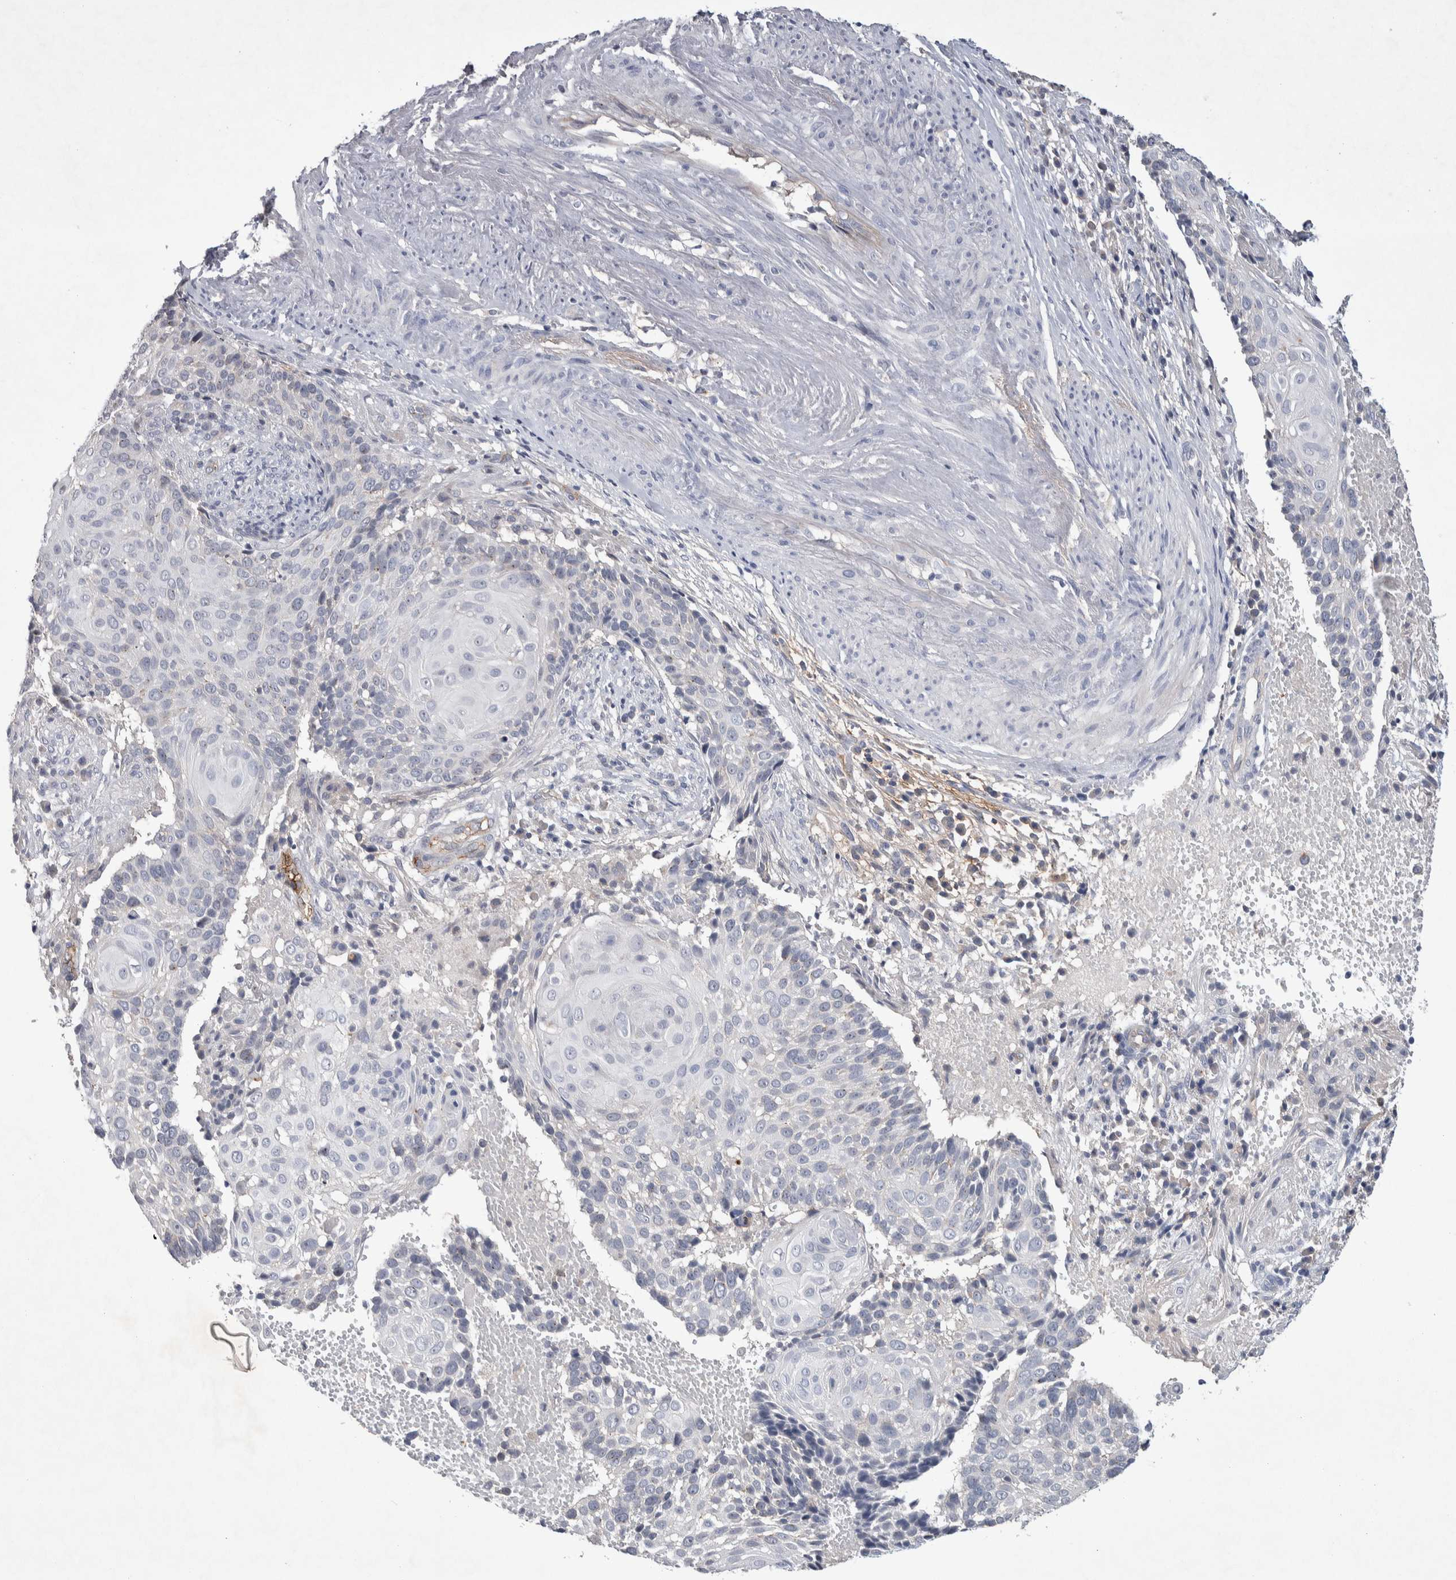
{"staining": {"intensity": "negative", "quantity": "none", "location": "none"}, "tissue": "cervical cancer", "cell_type": "Tumor cells", "image_type": "cancer", "snomed": [{"axis": "morphology", "description": "Squamous cell carcinoma, NOS"}, {"axis": "topography", "description": "Cervix"}], "caption": "Histopathology image shows no protein positivity in tumor cells of cervical cancer tissue.", "gene": "CEP131", "patient": {"sex": "female", "age": 74}}